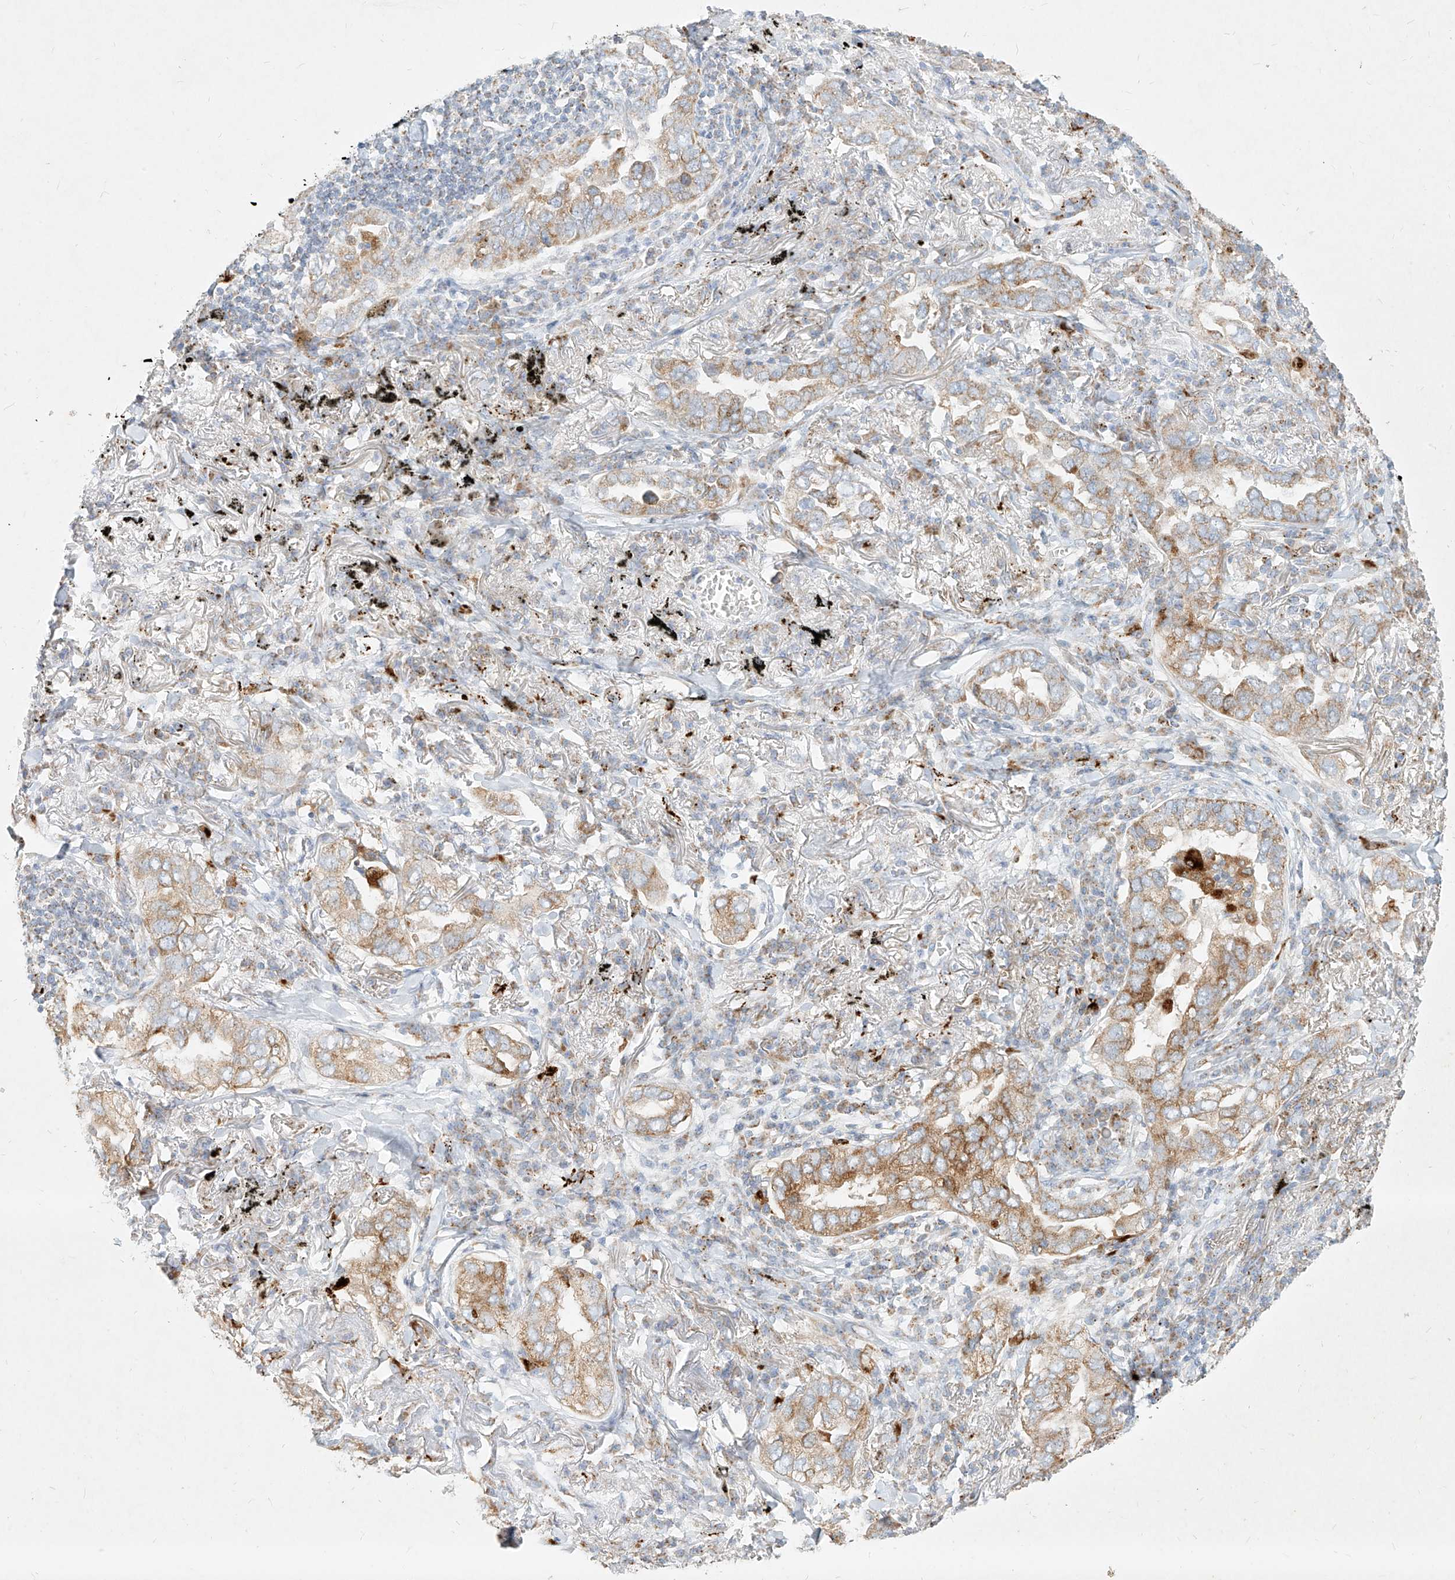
{"staining": {"intensity": "moderate", "quantity": "25%-75%", "location": "cytoplasmic/membranous"}, "tissue": "lung cancer", "cell_type": "Tumor cells", "image_type": "cancer", "snomed": [{"axis": "morphology", "description": "Adenocarcinoma, NOS"}, {"axis": "topography", "description": "Lung"}], "caption": "Immunohistochemical staining of adenocarcinoma (lung) displays medium levels of moderate cytoplasmic/membranous staining in approximately 25%-75% of tumor cells.", "gene": "MTX2", "patient": {"sex": "male", "age": 65}}